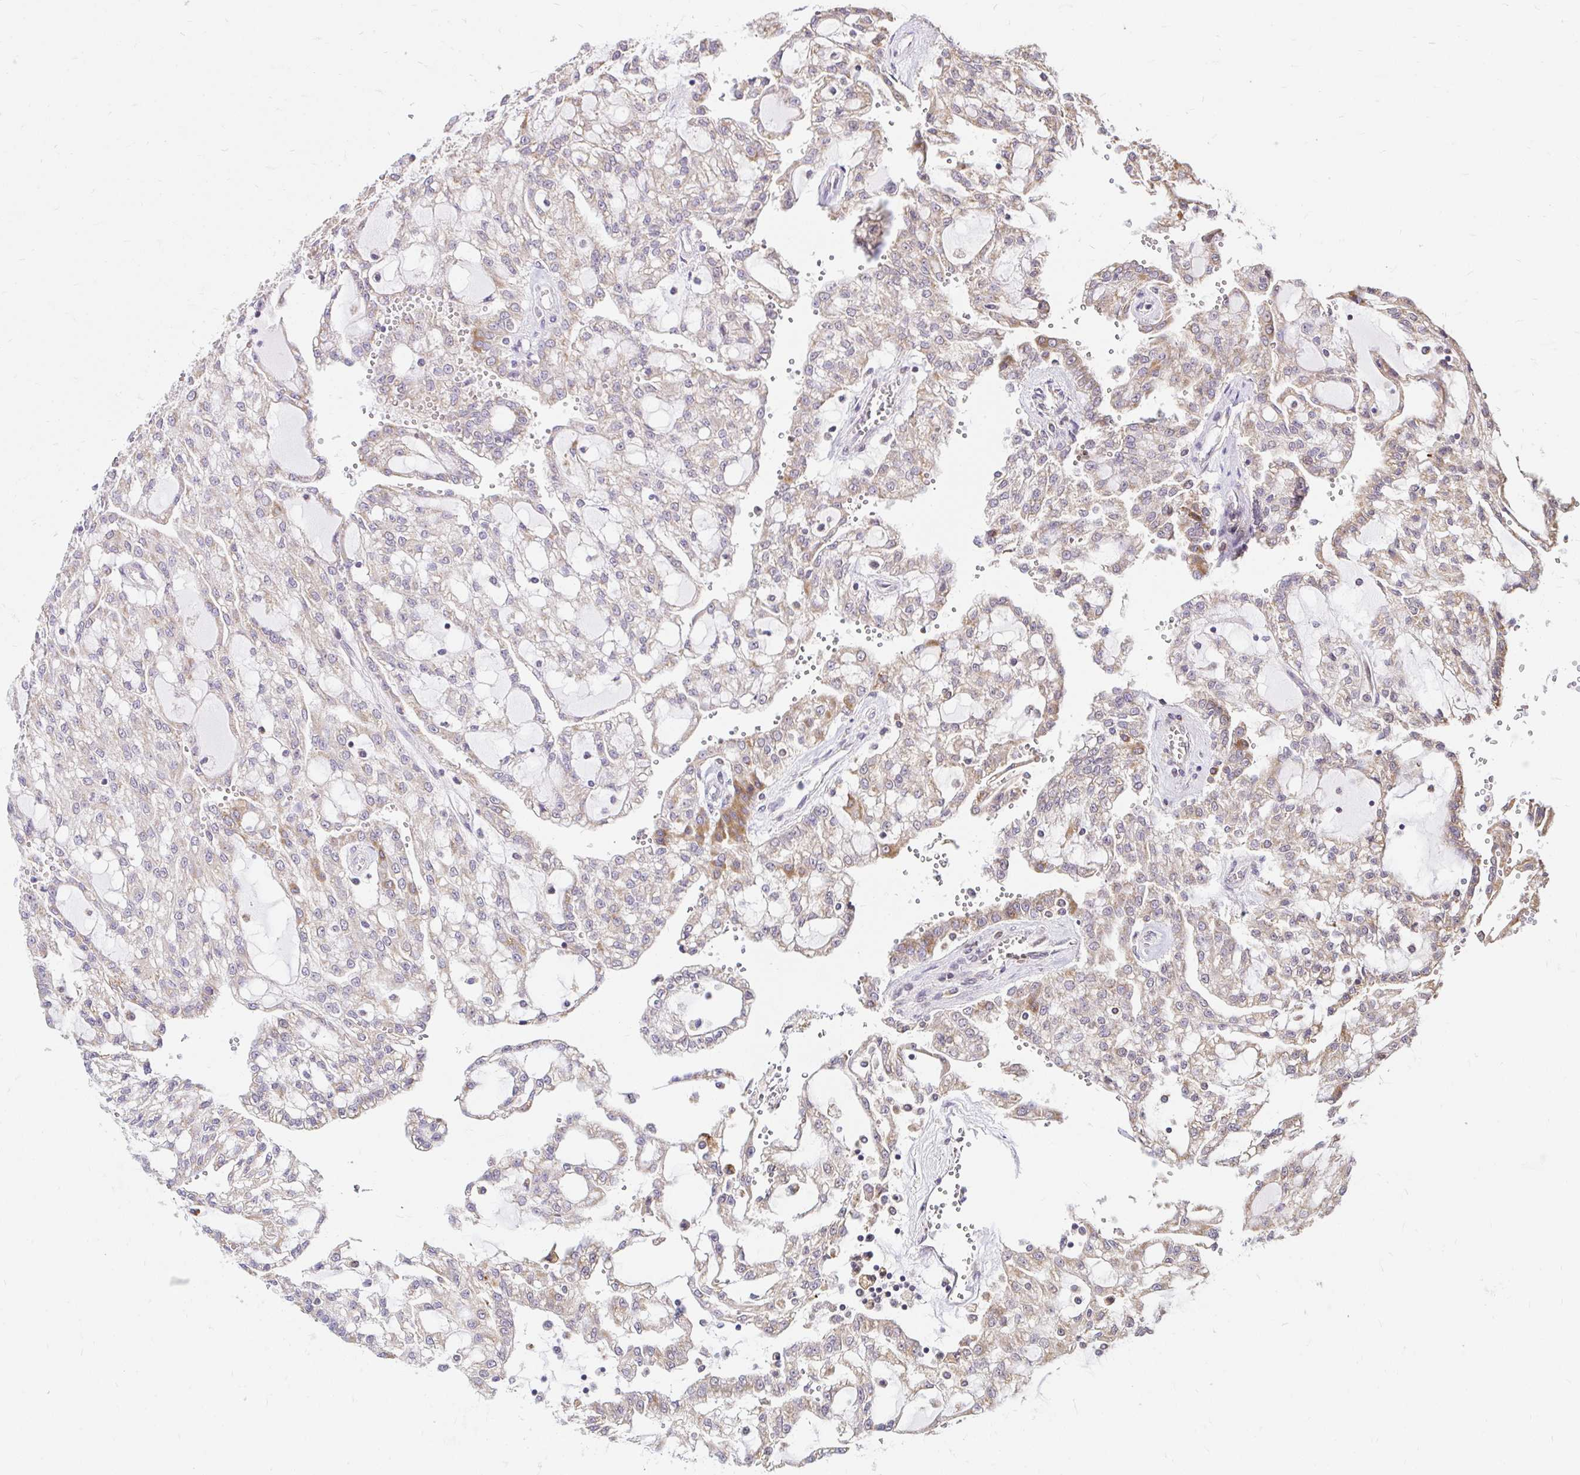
{"staining": {"intensity": "moderate", "quantity": "<25%", "location": "cytoplasmic/membranous"}, "tissue": "renal cancer", "cell_type": "Tumor cells", "image_type": "cancer", "snomed": [{"axis": "morphology", "description": "Adenocarcinoma, NOS"}, {"axis": "topography", "description": "Kidney"}], "caption": "There is low levels of moderate cytoplasmic/membranous expression in tumor cells of adenocarcinoma (renal), as demonstrated by immunohistochemical staining (brown color).", "gene": "TIMM50", "patient": {"sex": "male", "age": 63}}